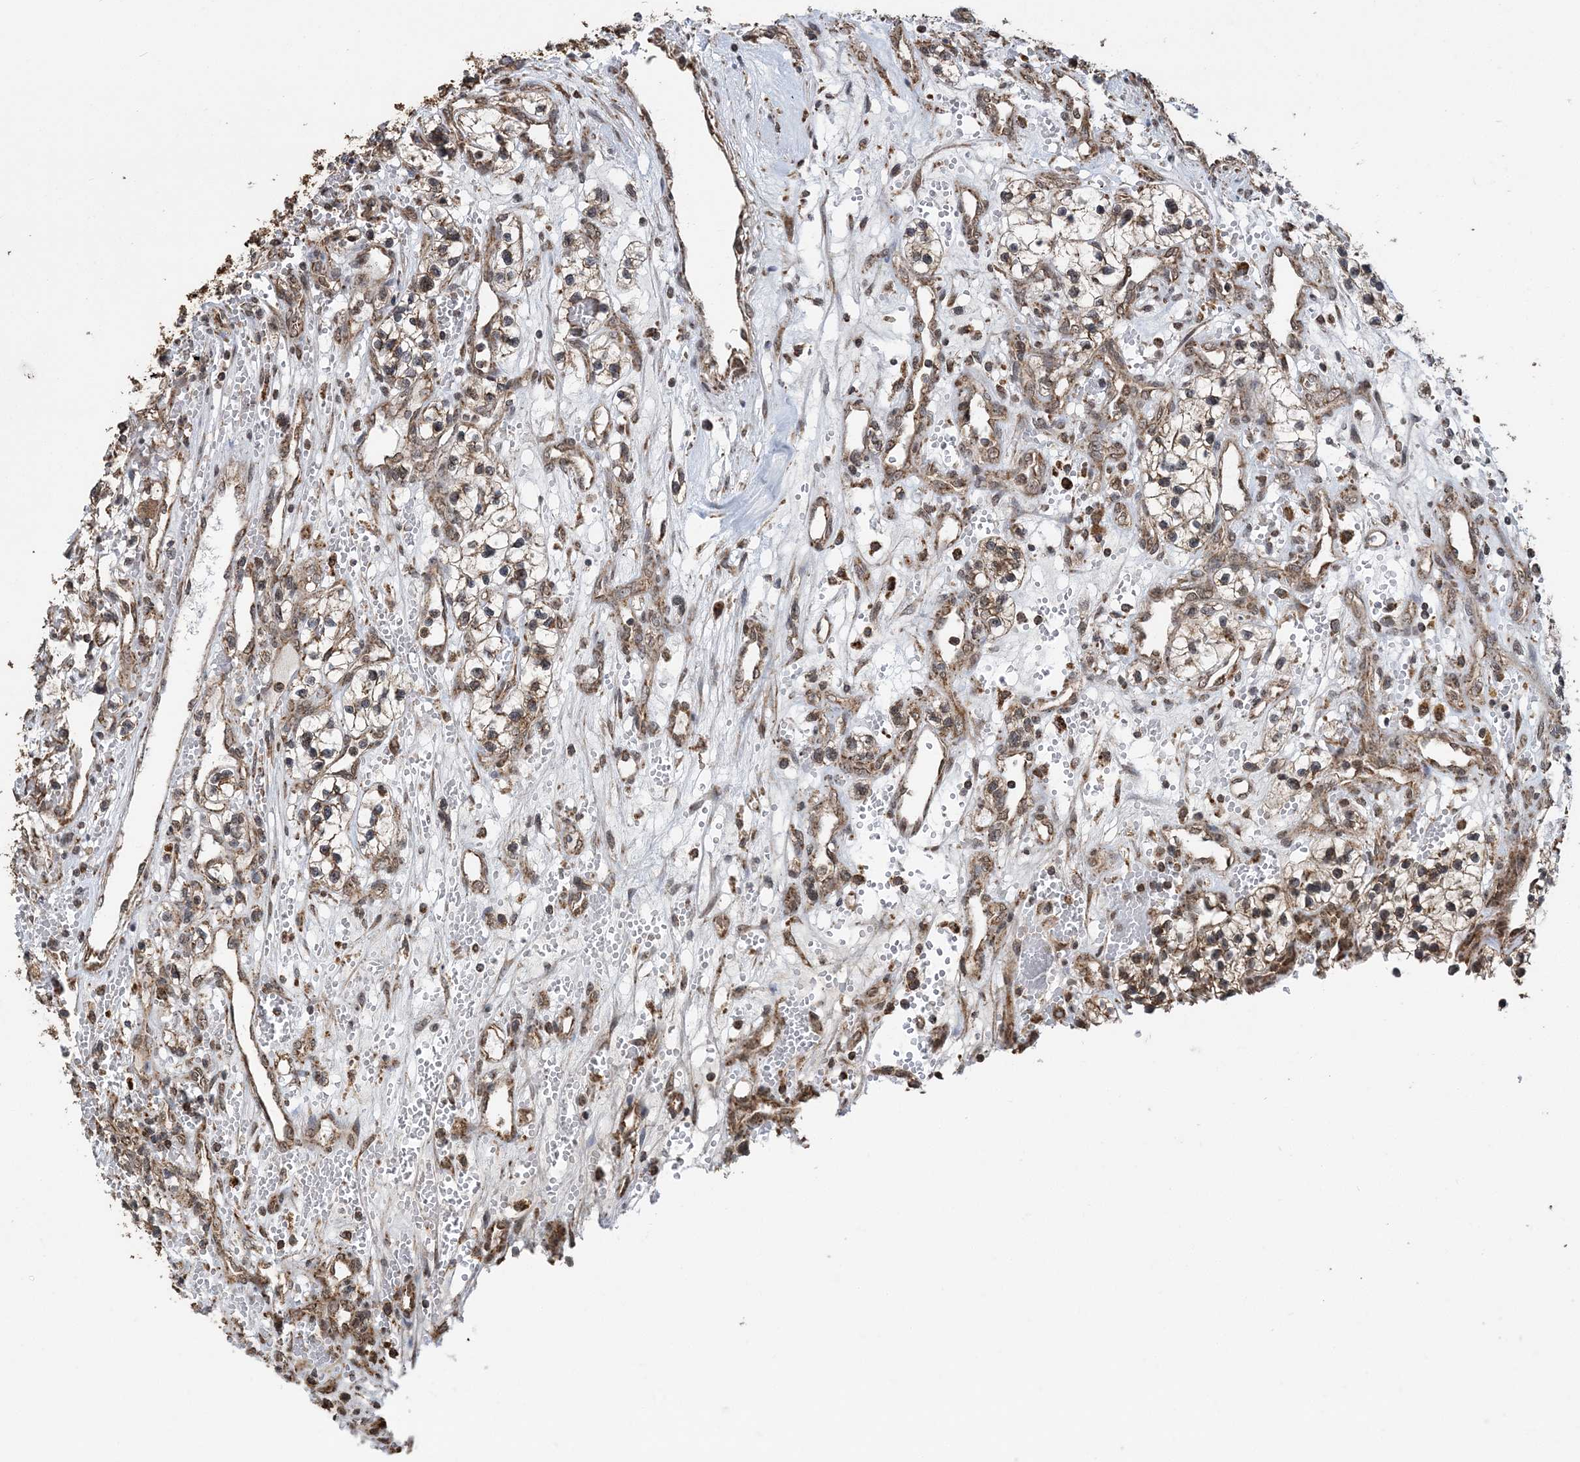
{"staining": {"intensity": "moderate", "quantity": "25%-75%", "location": "cytoplasmic/membranous"}, "tissue": "renal cancer", "cell_type": "Tumor cells", "image_type": "cancer", "snomed": [{"axis": "morphology", "description": "Adenocarcinoma, NOS"}, {"axis": "topography", "description": "Kidney"}], "caption": "Immunohistochemical staining of adenocarcinoma (renal) demonstrates medium levels of moderate cytoplasmic/membranous expression in about 25%-75% of tumor cells.", "gene": "PCBP1", "patient": {"sex": "female", "age": 57}}